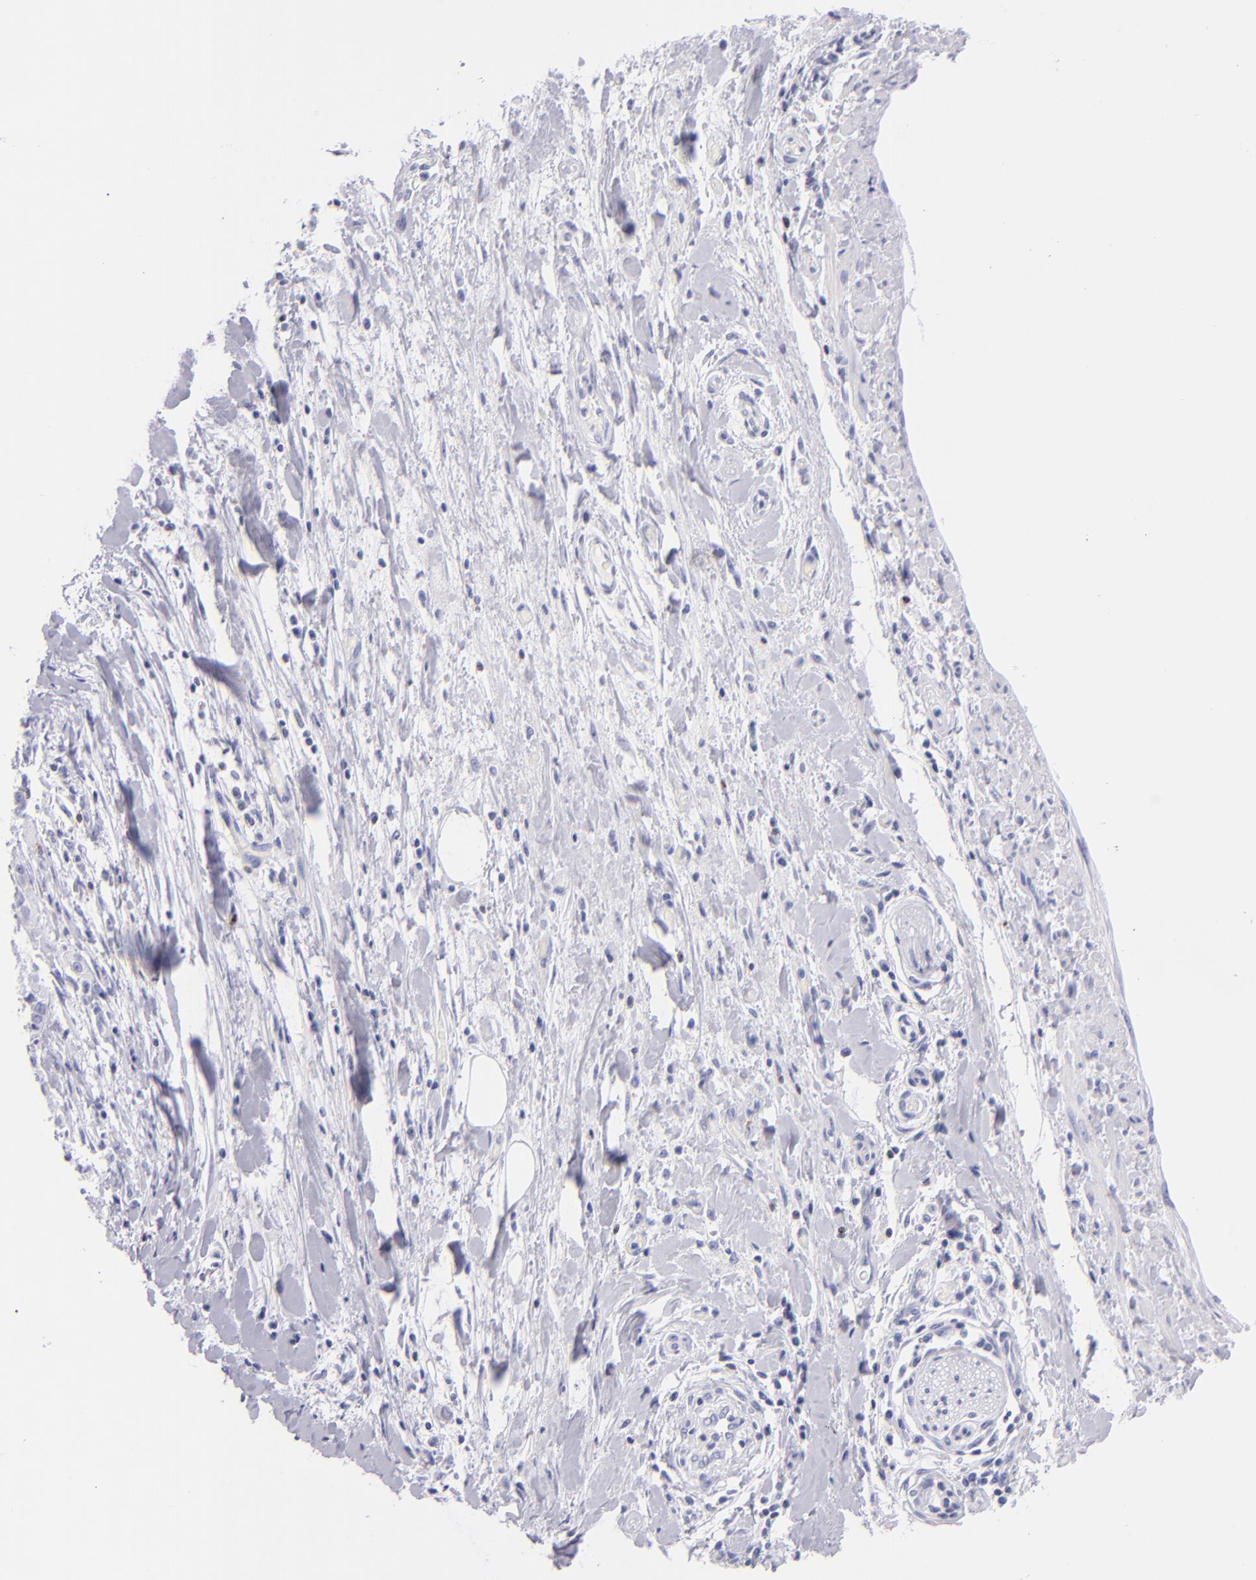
{"staining": {"intensity": "negative", "quantity": "none", "location": "none"}, "tissue": "pancreatic cancer", "cell_type": "Tumor cells", "image_type": "cancer", "snomed": [{"axis": "morphology", "description": "Adenocarcinoma, NOS"}, {"axis": "topography", "description": "Pancreas"}], "caption": "A high-resolution image shows IHC staining of pancreatic cancer (adenocarcinoma), which exhibits no significant staining in tumor cells. (DAB (3,3'-diaminobenzidine) immunohistochemistry (IHC) with hematoxylin counter stain).", "gene": "PRF1", "patient": {"sex": "female", "age": 52}}